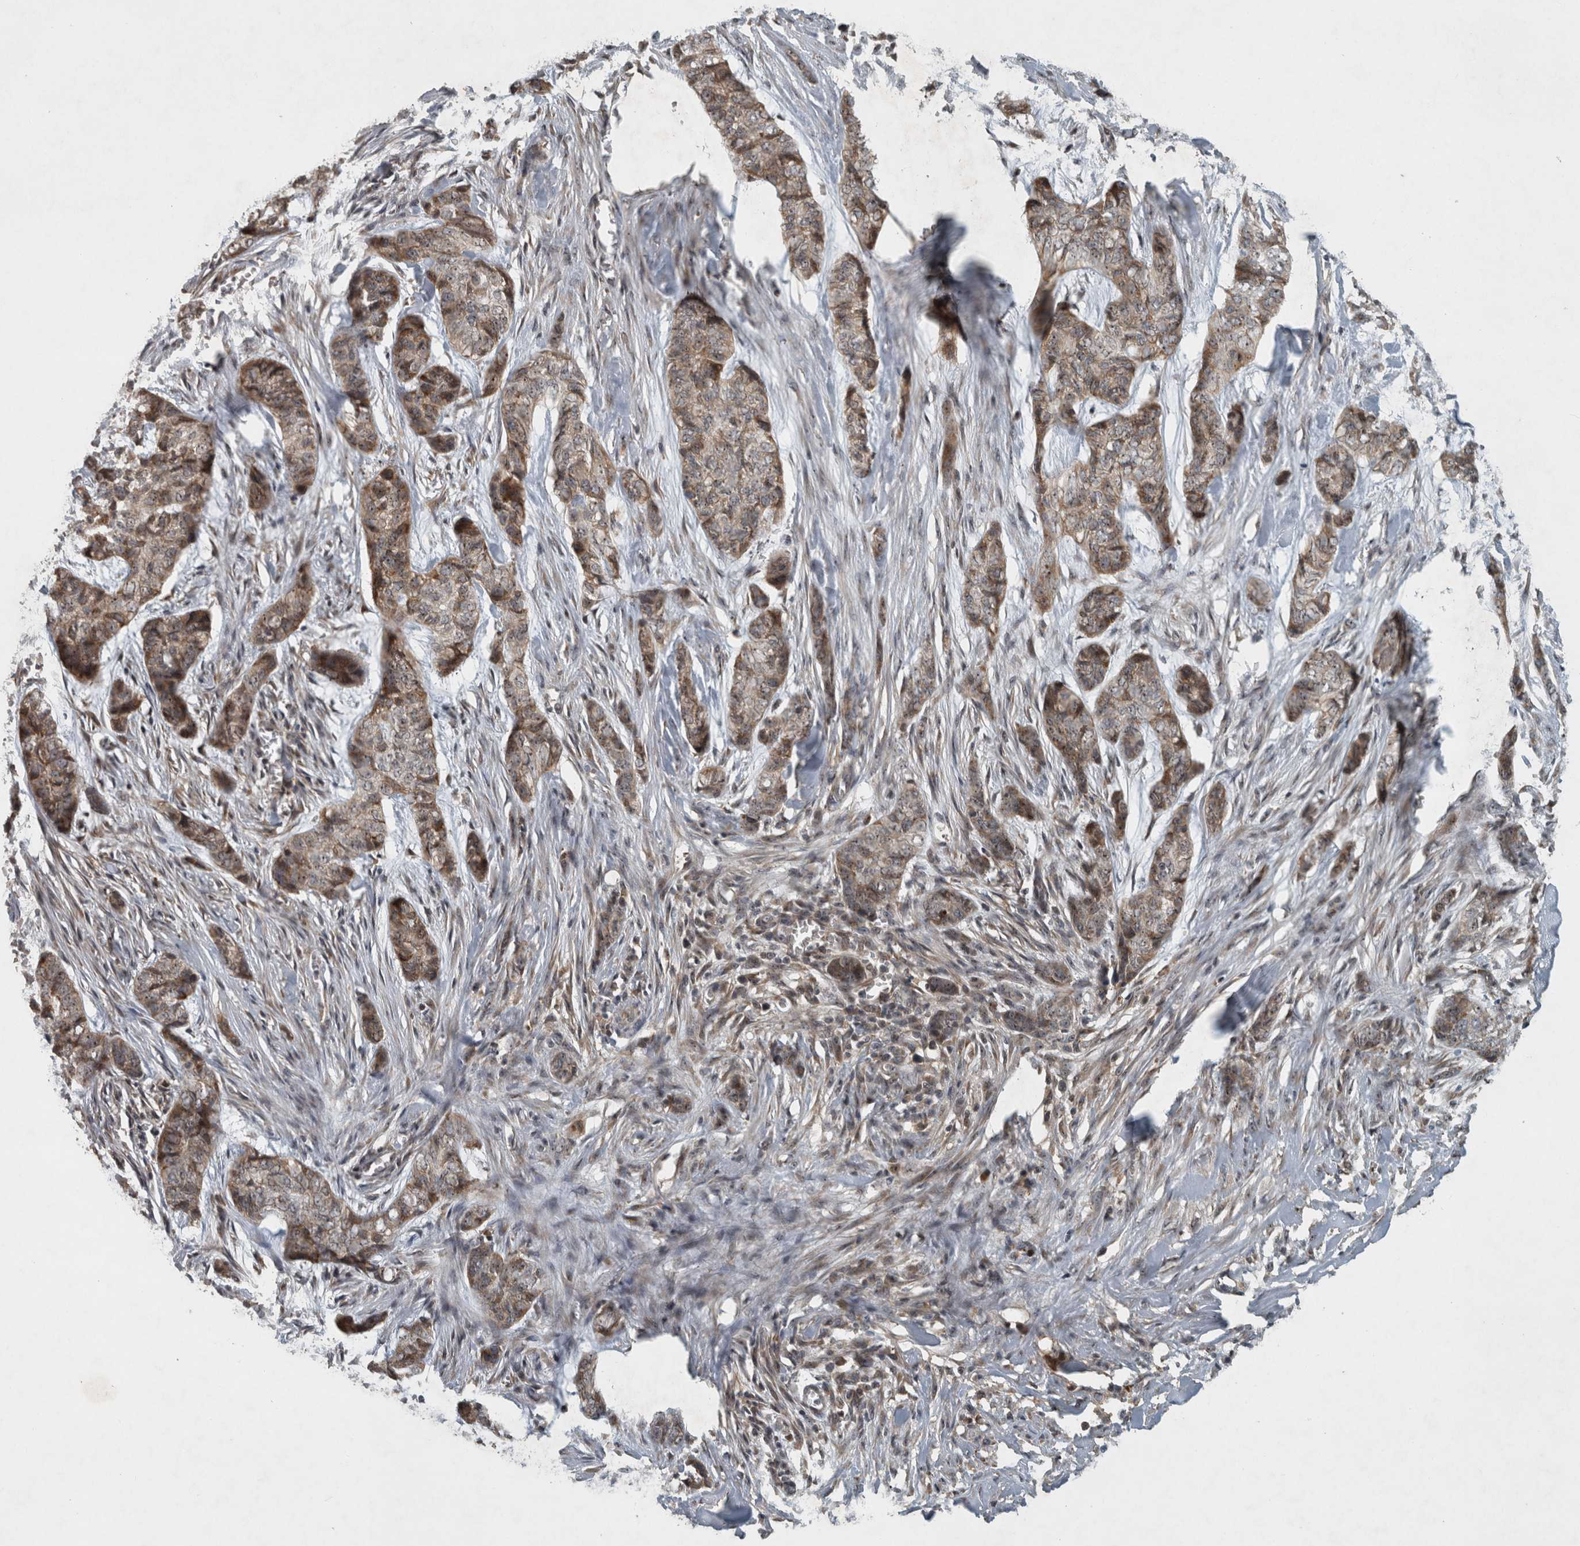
{"staining": {"intensity": "moderate", "quantity": "25%-75%", "location": "cytoplasmic/membranous,nuclear"}, "tissue": "skin cancer", "cell_type": "Tumor cells", "image_type": "cancer", "snomed": [{"axis": "morphology", "description": "Basal cell carcinoma"}, {"axis": "topography", "description": "Skin"}], "caption": "Immunohistochemistry histopathology image of neoplastic tissue: human basal cell carcinoma (skin) stained using immunohistochemistry (IHC) exhibits medium levels of moderate protein expression localized specifically in the cytoplasmic/membranous and nuclear of tumor cells, appearing as a cytoplasmic/membranous and nuclear brown color.", "gene": "GPR137B", "patient": {"sex": "female", "age": 64}}